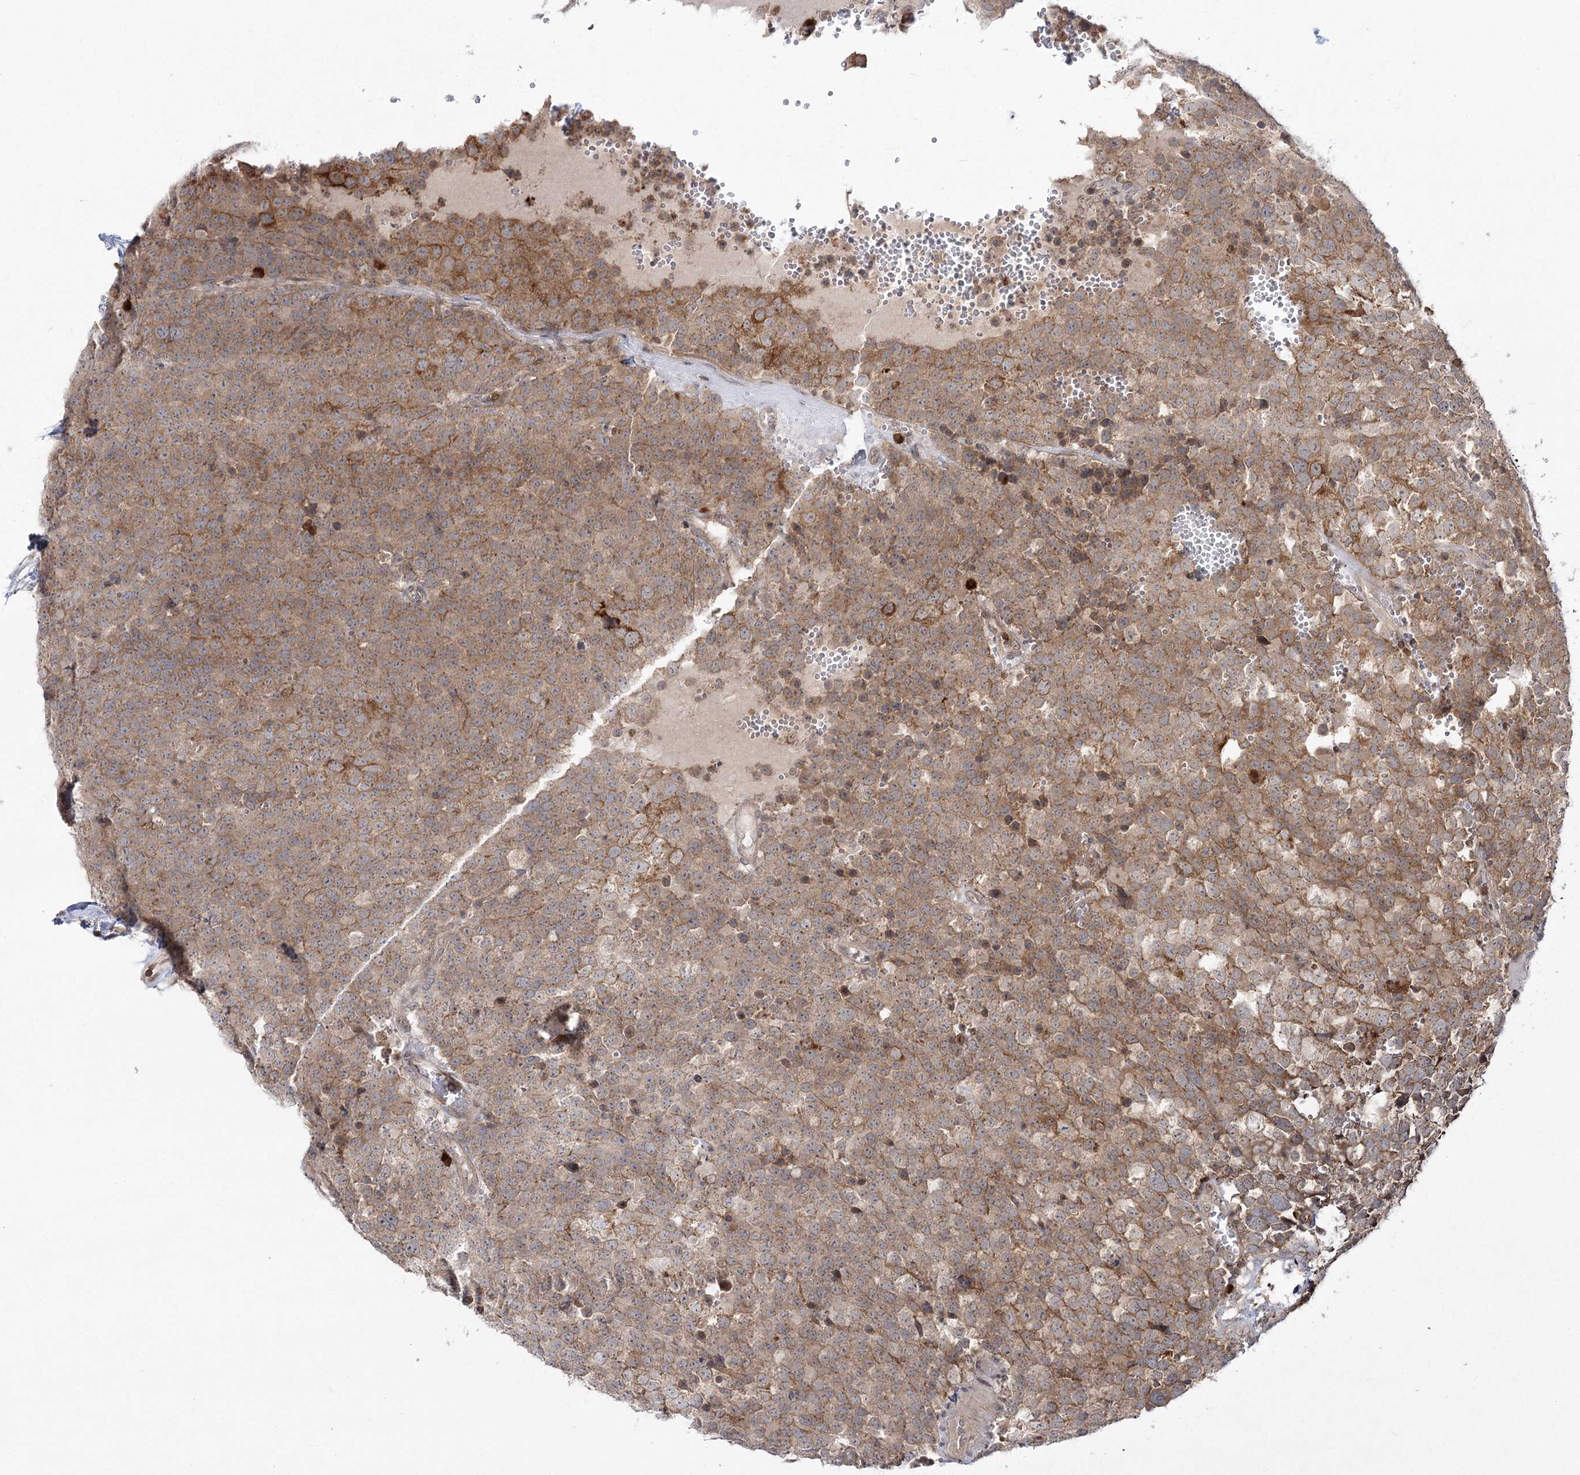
{"staining": {"intensity": "moderate", "quantity": ">75%", "location": "cytoplasmic/membranous"}, "tissue": "testis cancer", "cell_type": "Tumor cells", "image_type": "cancer", "snomed": [{"axis": "morphology", "description": "Seminoma, NOS"}, {"axis": "topography", "description": "Testis"}], "caption": "Immunohistochemistry (IHC) of seminoma (testis) displays medium levels of moderate cytoplasmic/membranous positivity in approximately >75% of tumor cells. (DAB (3,3'-diaminobenzidine) IHC, brown staining for protein, blue staining for nuclei).", "gene": "SYTL1", "patient": {"sex": "male", "age": 71}}